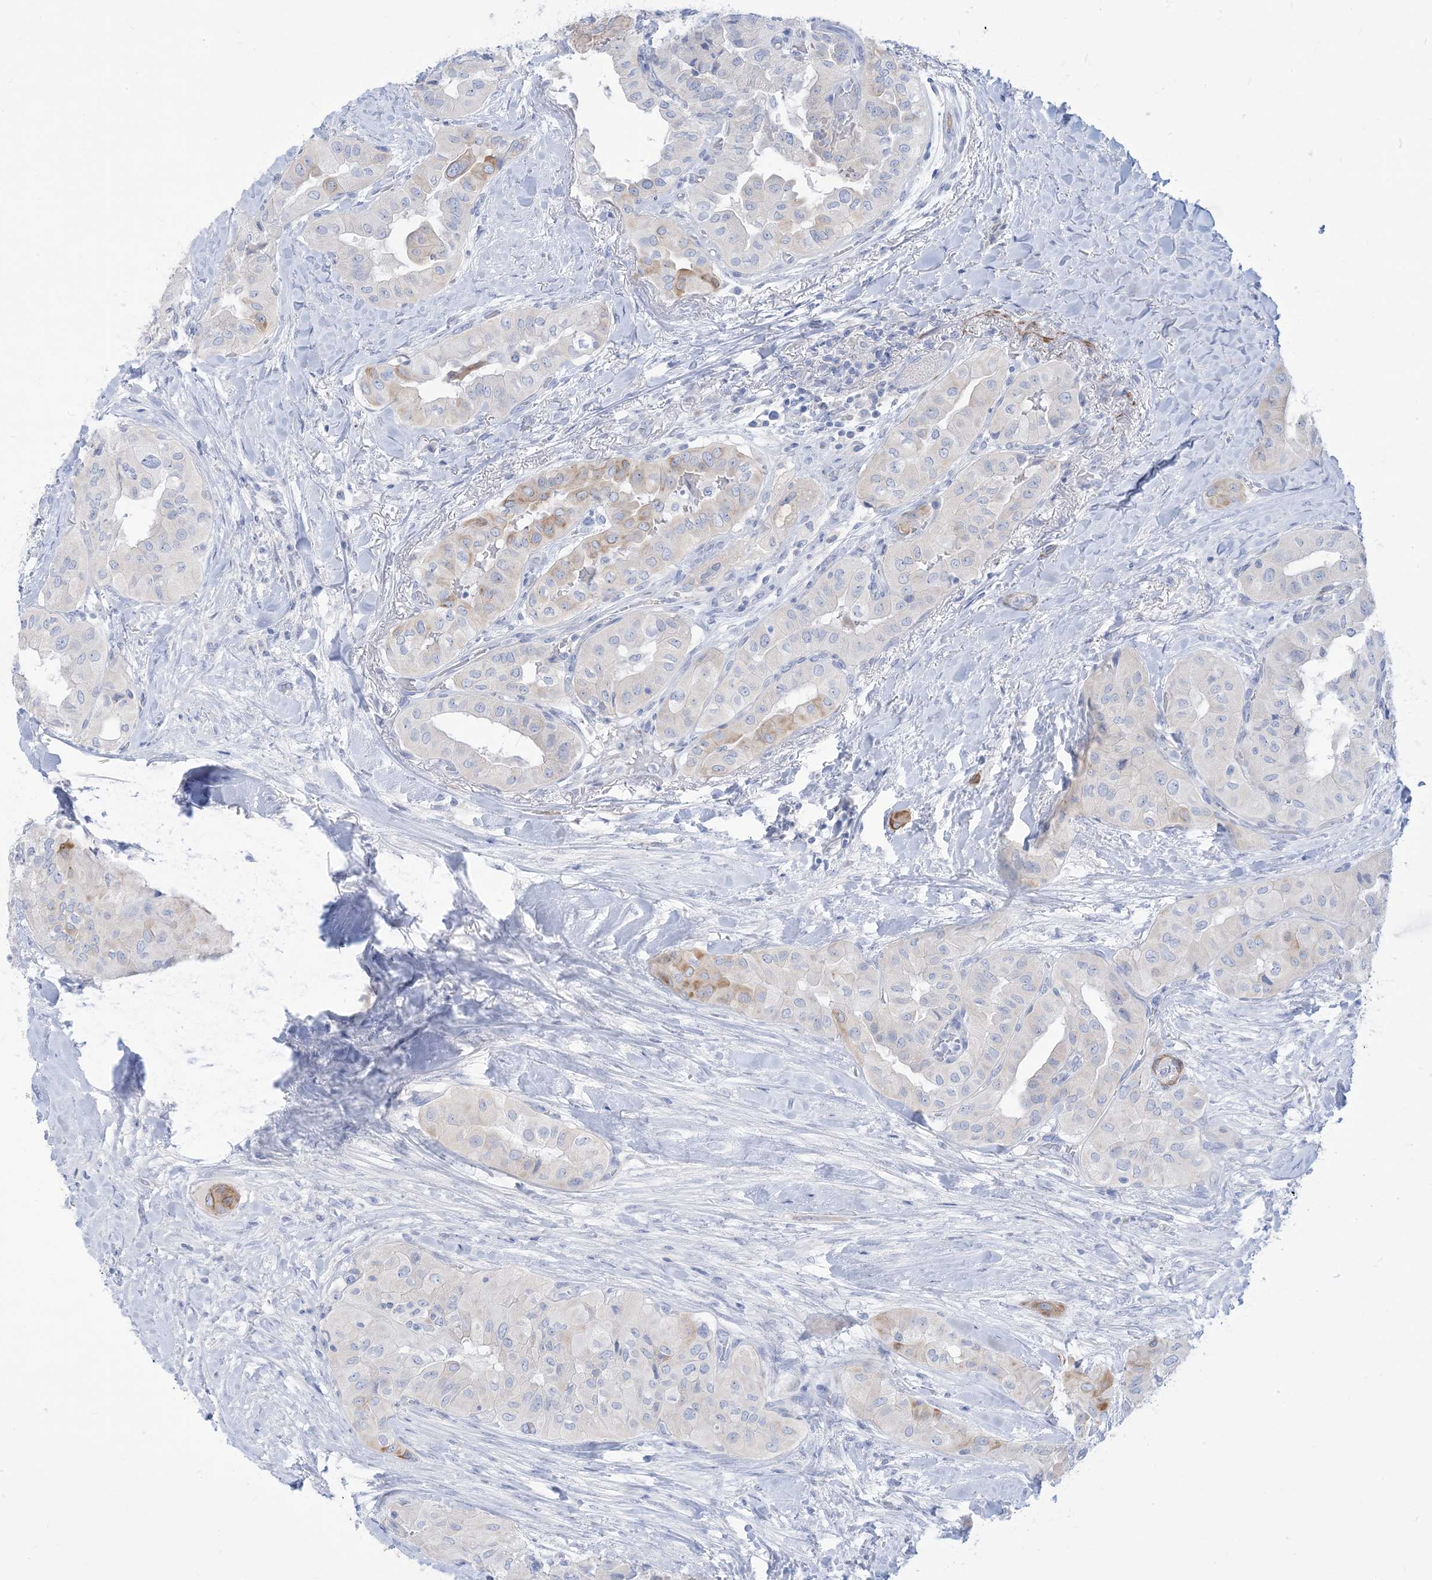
{"staining": {"intensity": "moderate", "quantity": "<25%", "location": "cytoplasmic/membranous"}, "tissue": "thyroid cancer", "cell_type": "Tumor cells", "image_type": "cancer", "snomed": [{"axis": "morphology", "description": "Papillary adenocarcinoma, NOS"}, {"axis": "topography", "description": "Thyroid gland"}], "caption": "Protein staining of thyroid cancer (papillary adenocarcinoma) tissue displays moderate cytoplasmic/membranous staining in about <25% of tumor cells.", "gene": "MARS2", "patient": {"sex": "female", "age": 59}}